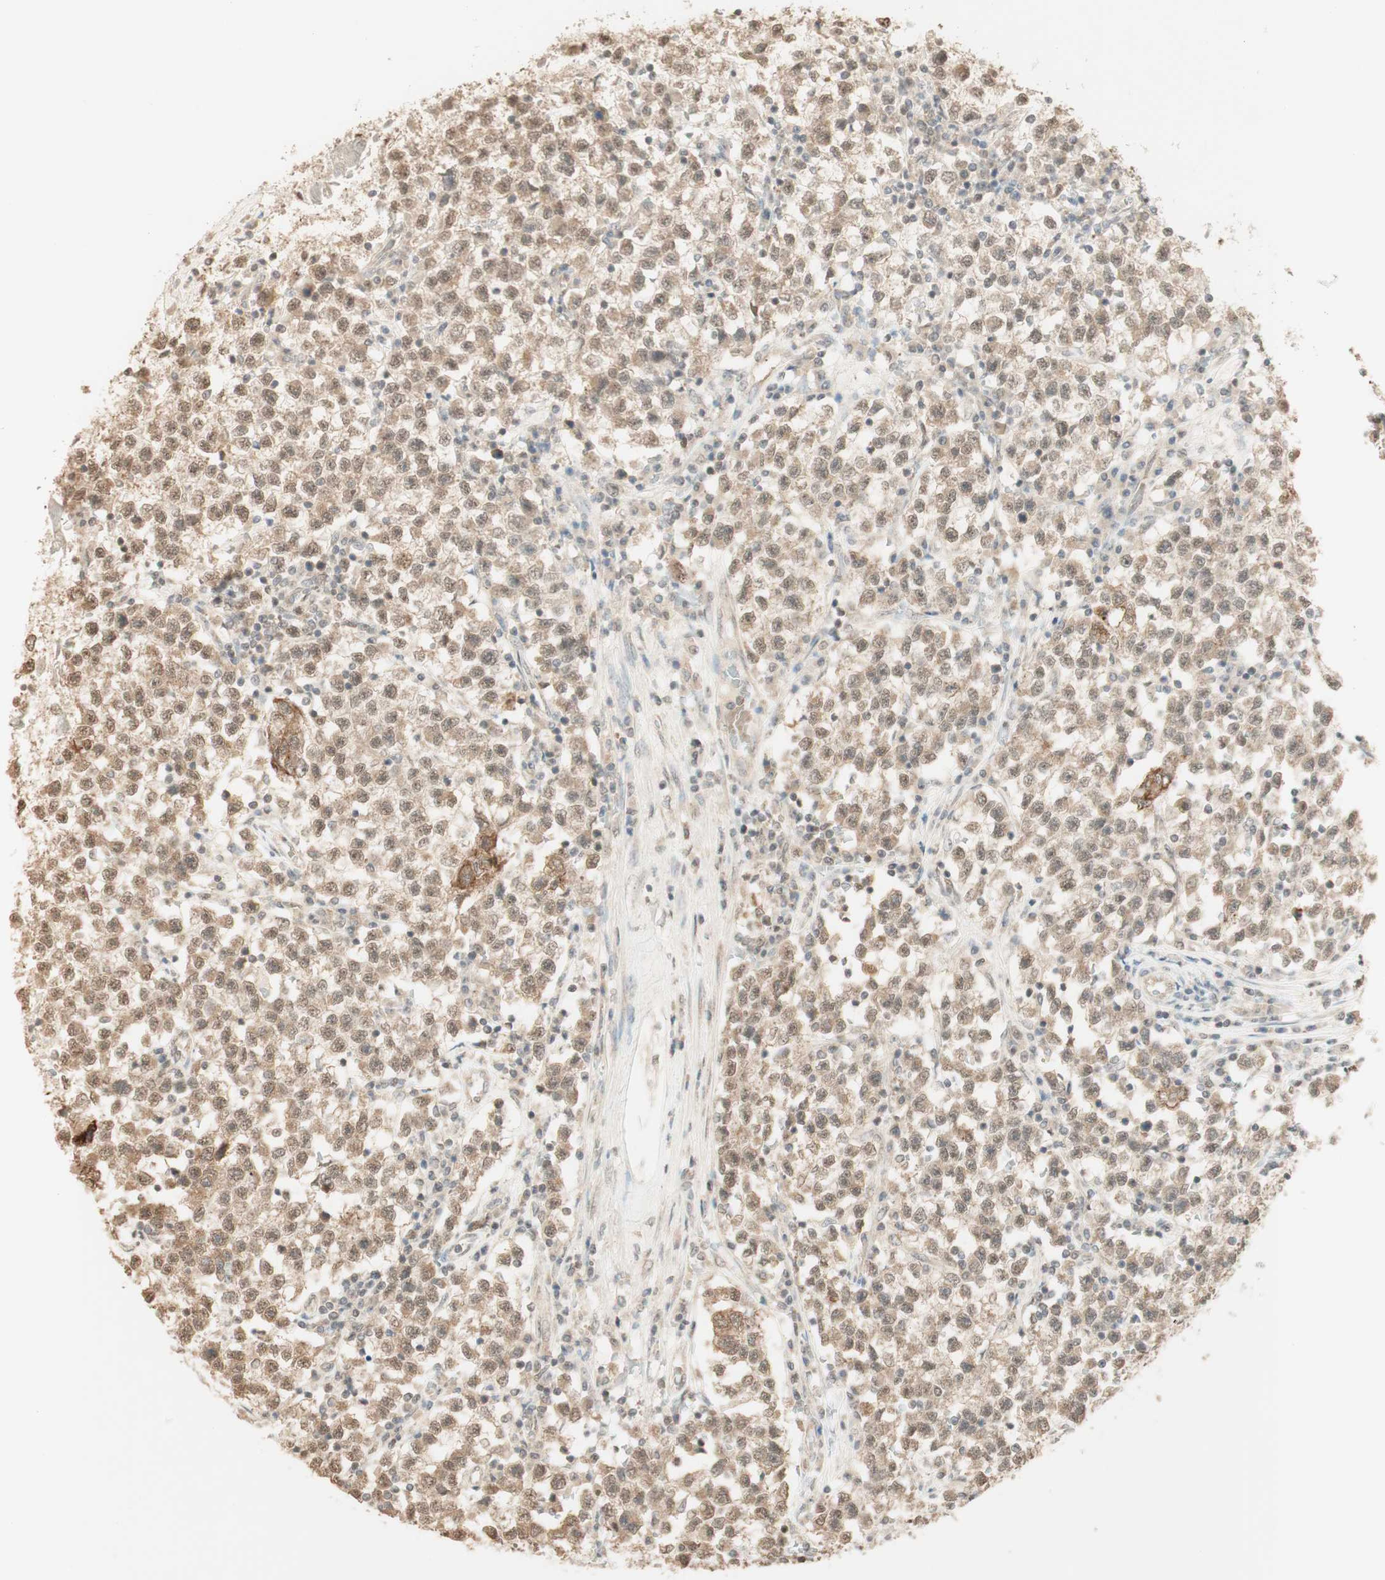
{"staining": {"intensity": "weak", "quantity": ">75%", "location": "cytoplasmic/membranous,nuclear"}, "tissue": "testis cancer", "cell_type": "Tumor cells", "image_type": "cancer", "snomed": [{"axis": "morphology", "description": "Seminoma, NOS"}, {"axis": "topography", "description": "Testis"}], "caption": "An immunohistochemistry image of tumor tissue is shown. Protein staining in brown highlights weak cytoplasmic/membranous and nuclear positivity in testis cancer within tumor cells. The staining was performed using DAB, with brown indicating positive protein expression. Nuclei are stained blue with hematoxylin.", "gene": "SPINT2", "patient": {"sex": "male", "age": 22}}